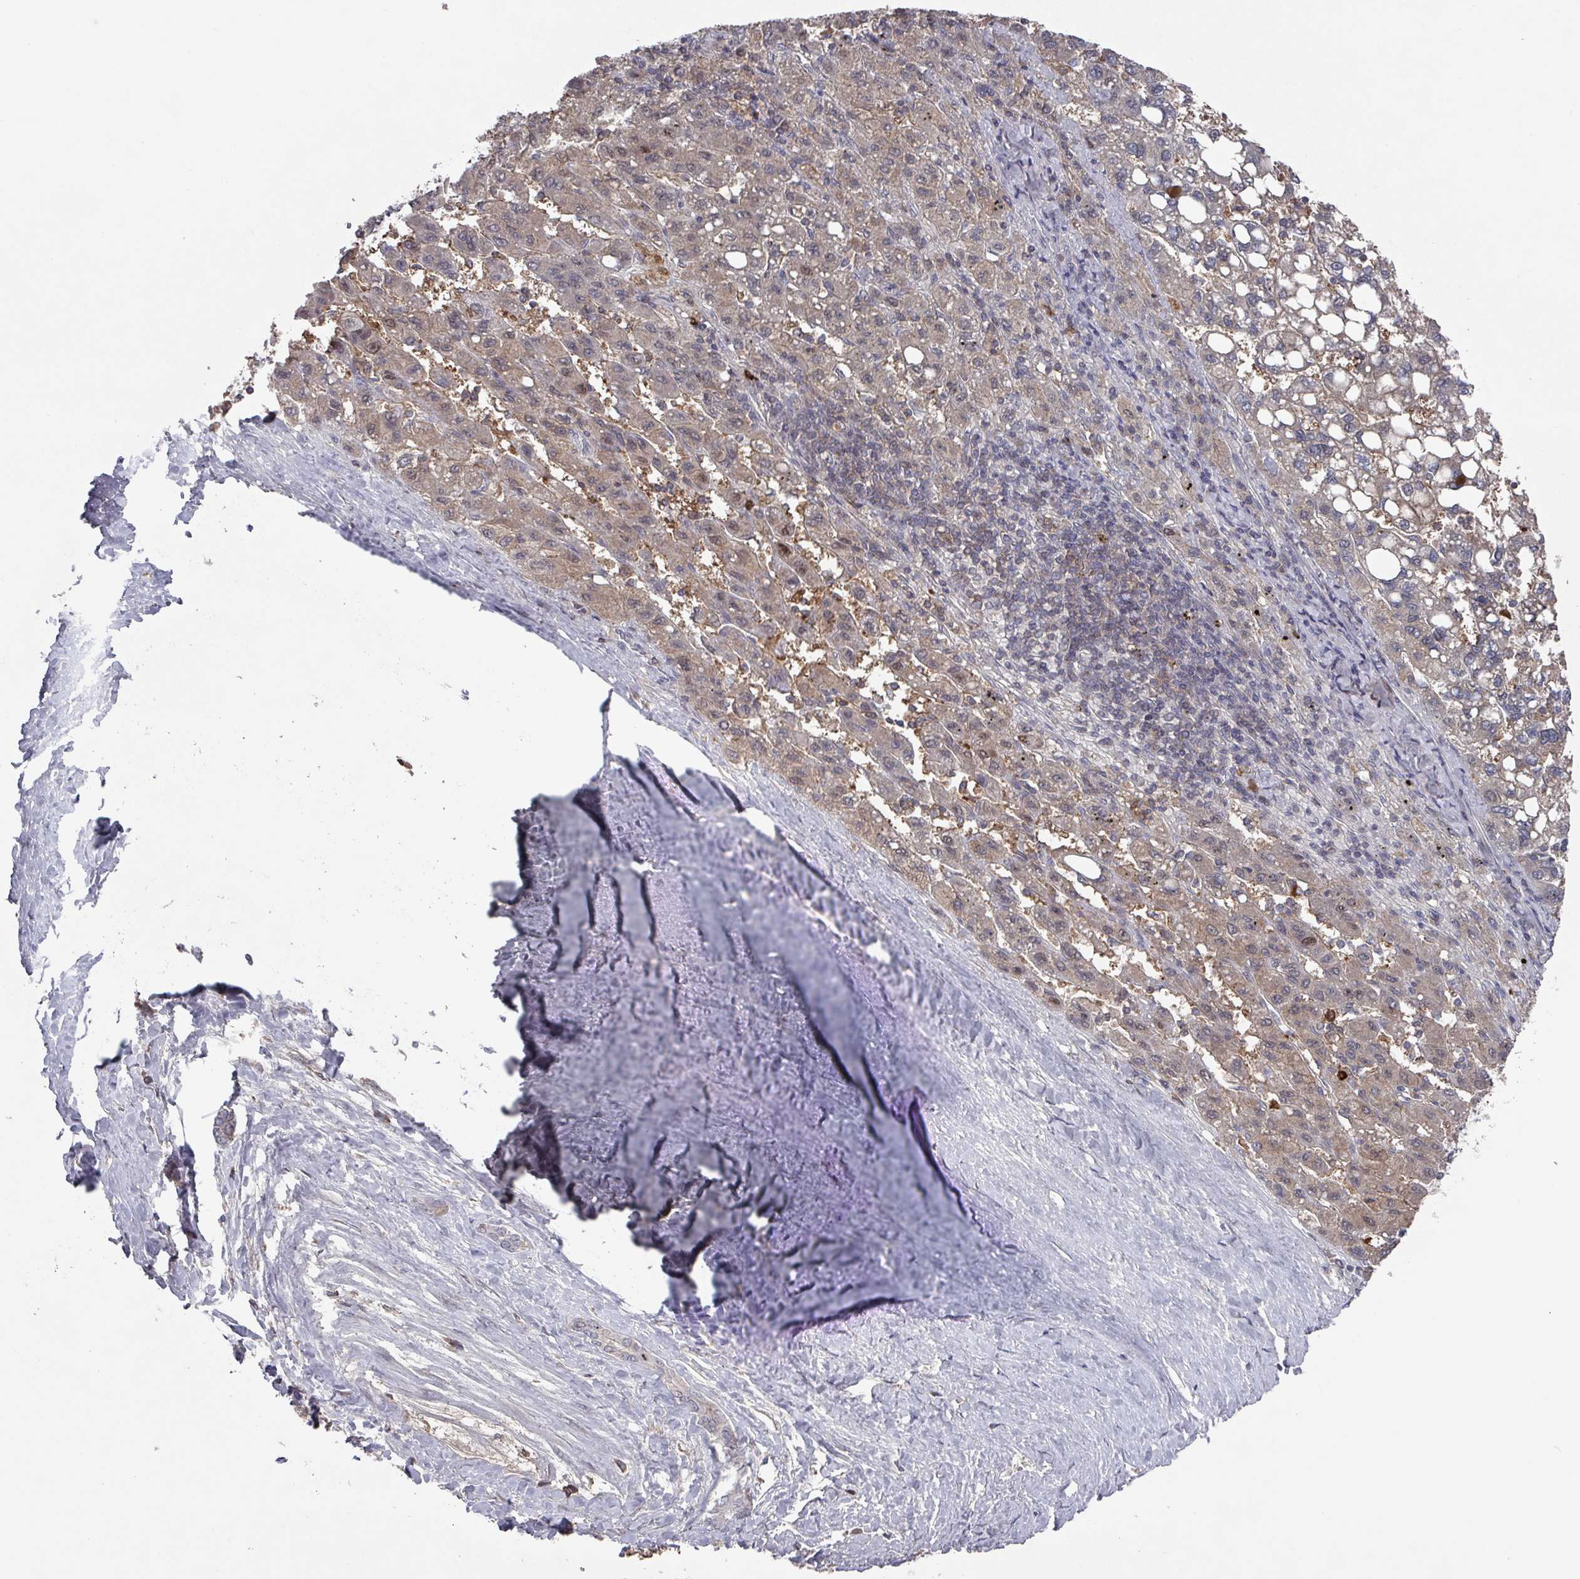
{"staining": {"intensity": "weak", "quantity": "25%-75%", "location": "cytoplasmic/membranous"}, "tissue": "liver cancer", "cell_type": "Tumor cells", "image_type": "cancer", "snomed": [{"axis": "morphology", "description": "Carcinoma, Hepatocellular, NOS"}, {"axis": "topography", "description": "Liver"}], "caption": "Hepatocellular carcinoma (liver) stained with a brown dye shows weak cytoplasmic/membranous positive staining in about 25%-75% of tumor cells.", "gene": "PRRX1", "patient": {"sex": "female", "age": 82}}